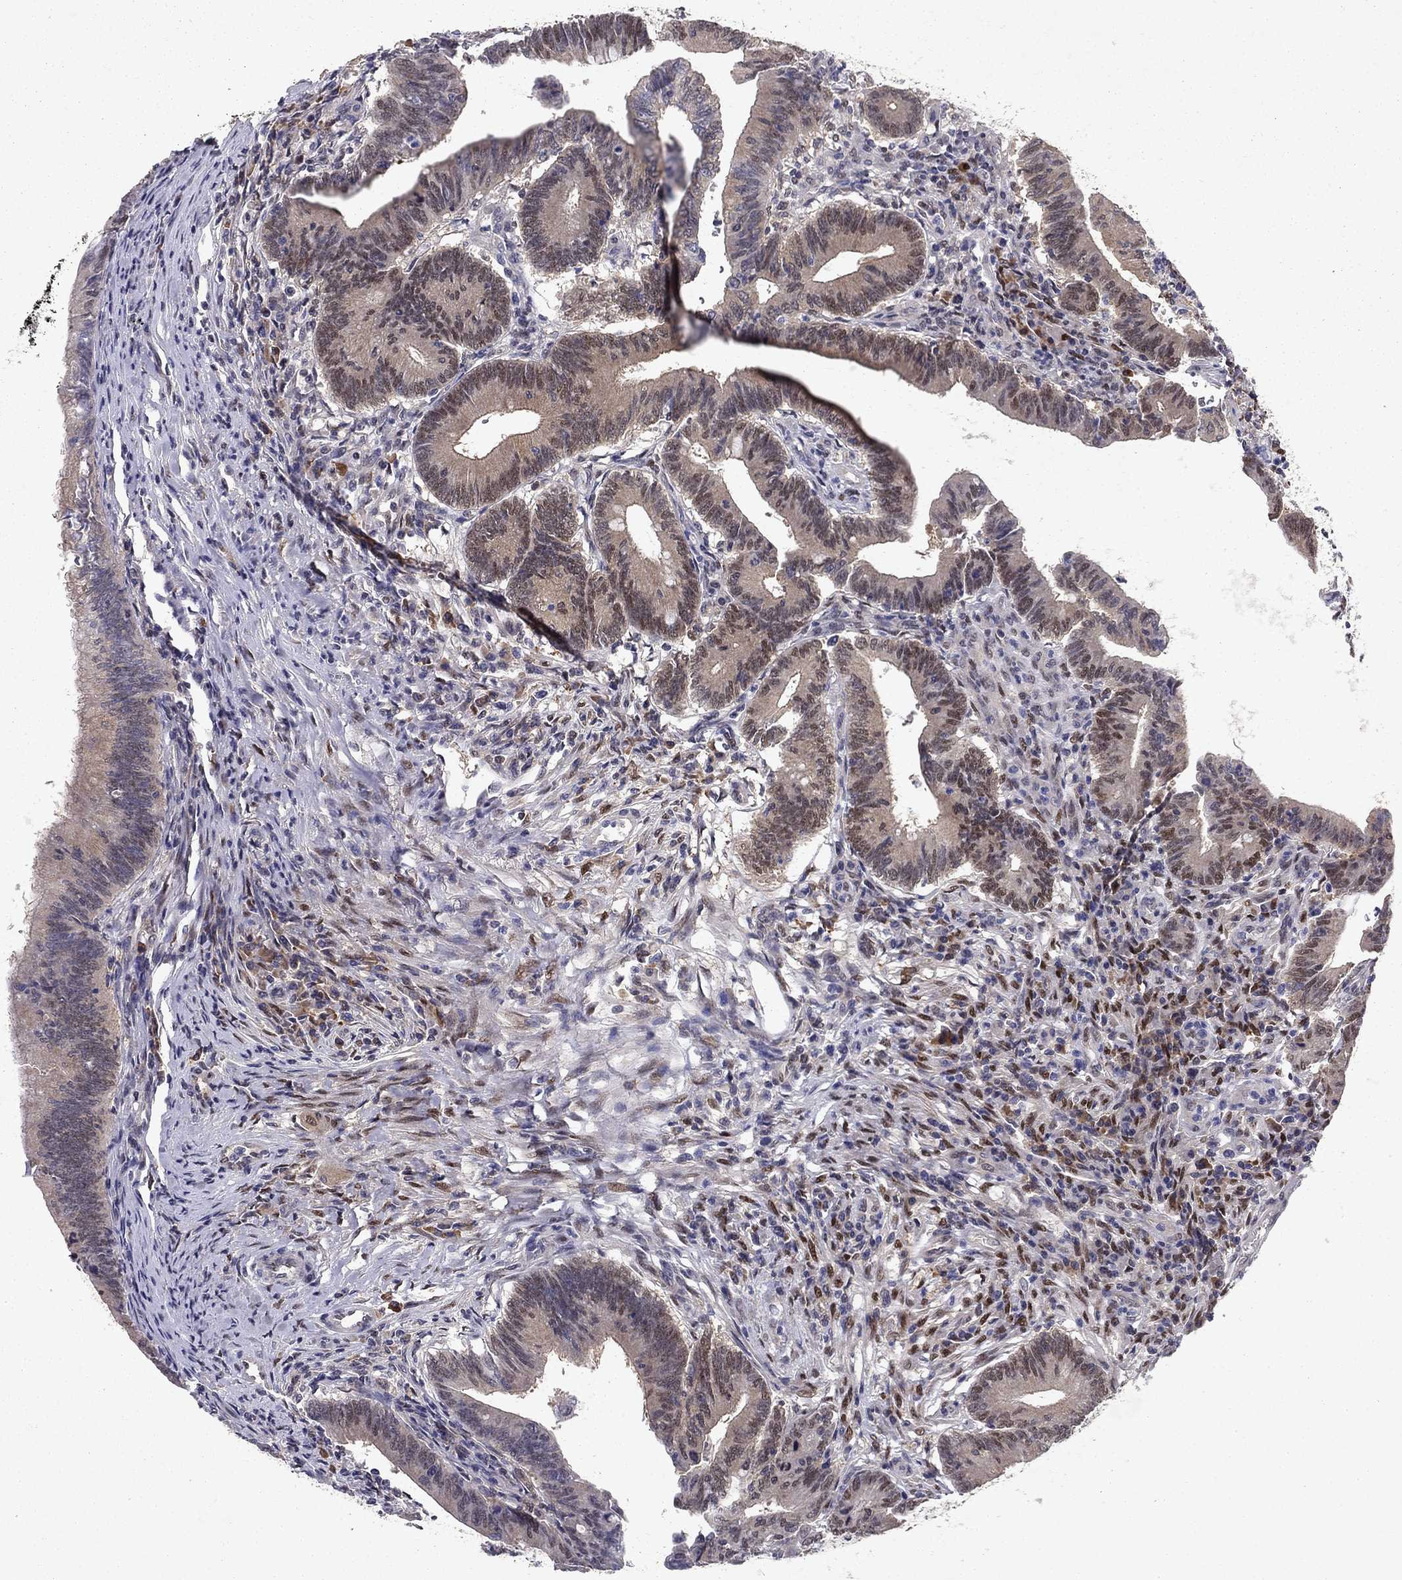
{"staining": {"intensity": "negative", "quantity": "none", "location": "none"}, "tissue": "colorectal cancer", "cell_type": "Tumor cells", "image_type": "cancer", "snomed": [{"axis": "morphology", "description": "Adenocarcinoma, NOS"}, {"axis": "topography", "description": "Colon"}], "caption": "Immunohistochemical staining of human colorectal cancer shows no significant staining in tumor cells.", "gene": "CRTC1", "patient": {"sex": "female", "age": 70}}